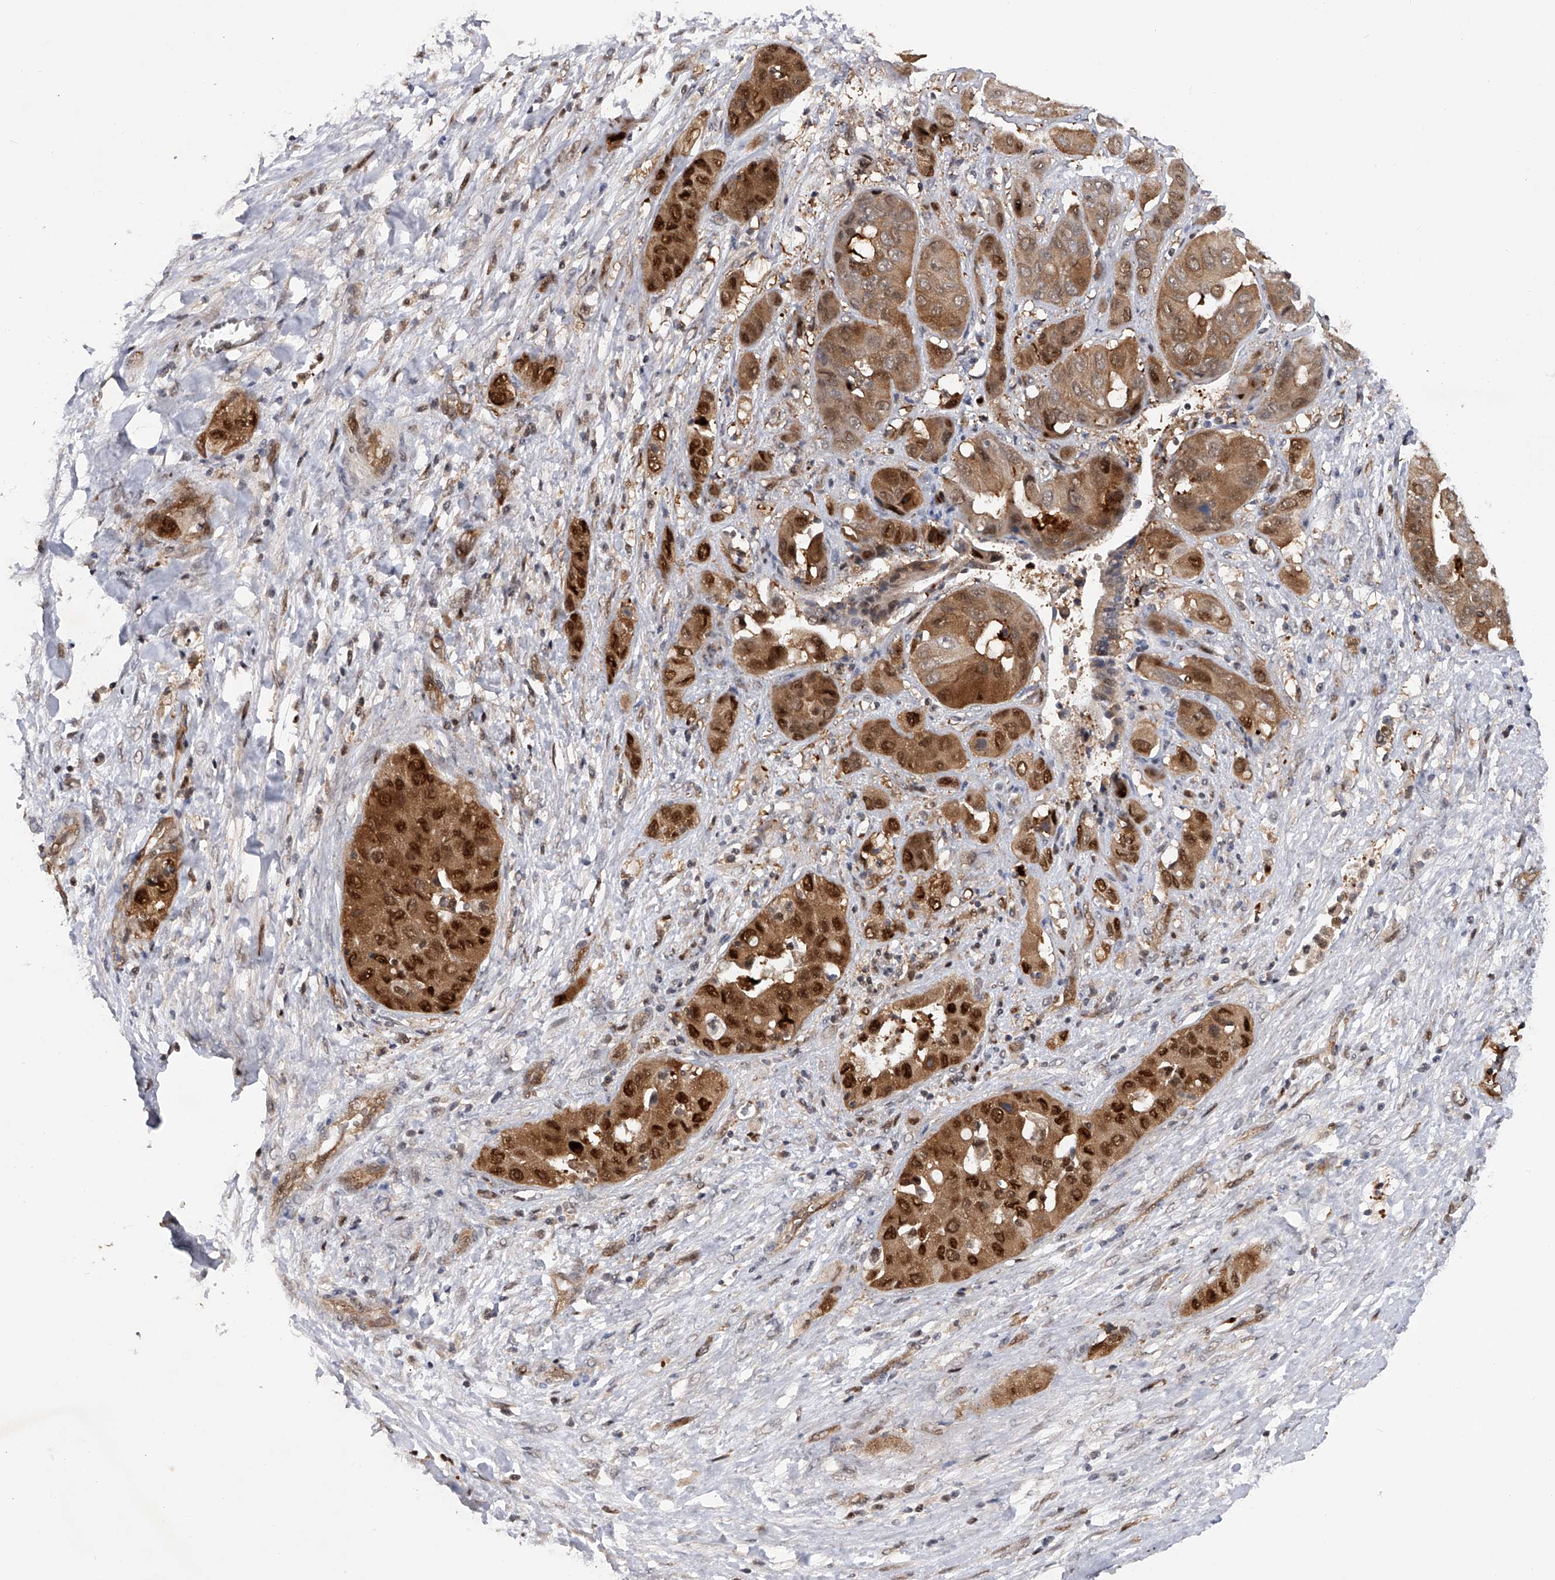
{"staining": {"intensity": "strong", "quantity": ">75%", "location": "cytoplasmic/membranous,nuclear"}, "tissue": "liver cancer", "cell_type": "Tumor cells", "image_type": "cancer", "snomed": [{"axis": "morphology", "description": "Cholangiocarcinoma"}, {"axis": "topography", "description": "Liver"}], "caption": "Tumor cells display high levels of strong cytoplasmic/membranous and nuclear staining in approximately >75% of cells in human liver cholangiocarcinoma.", "gene": "RWDD2A", "patient": {"sex": "female", "age": 52}}